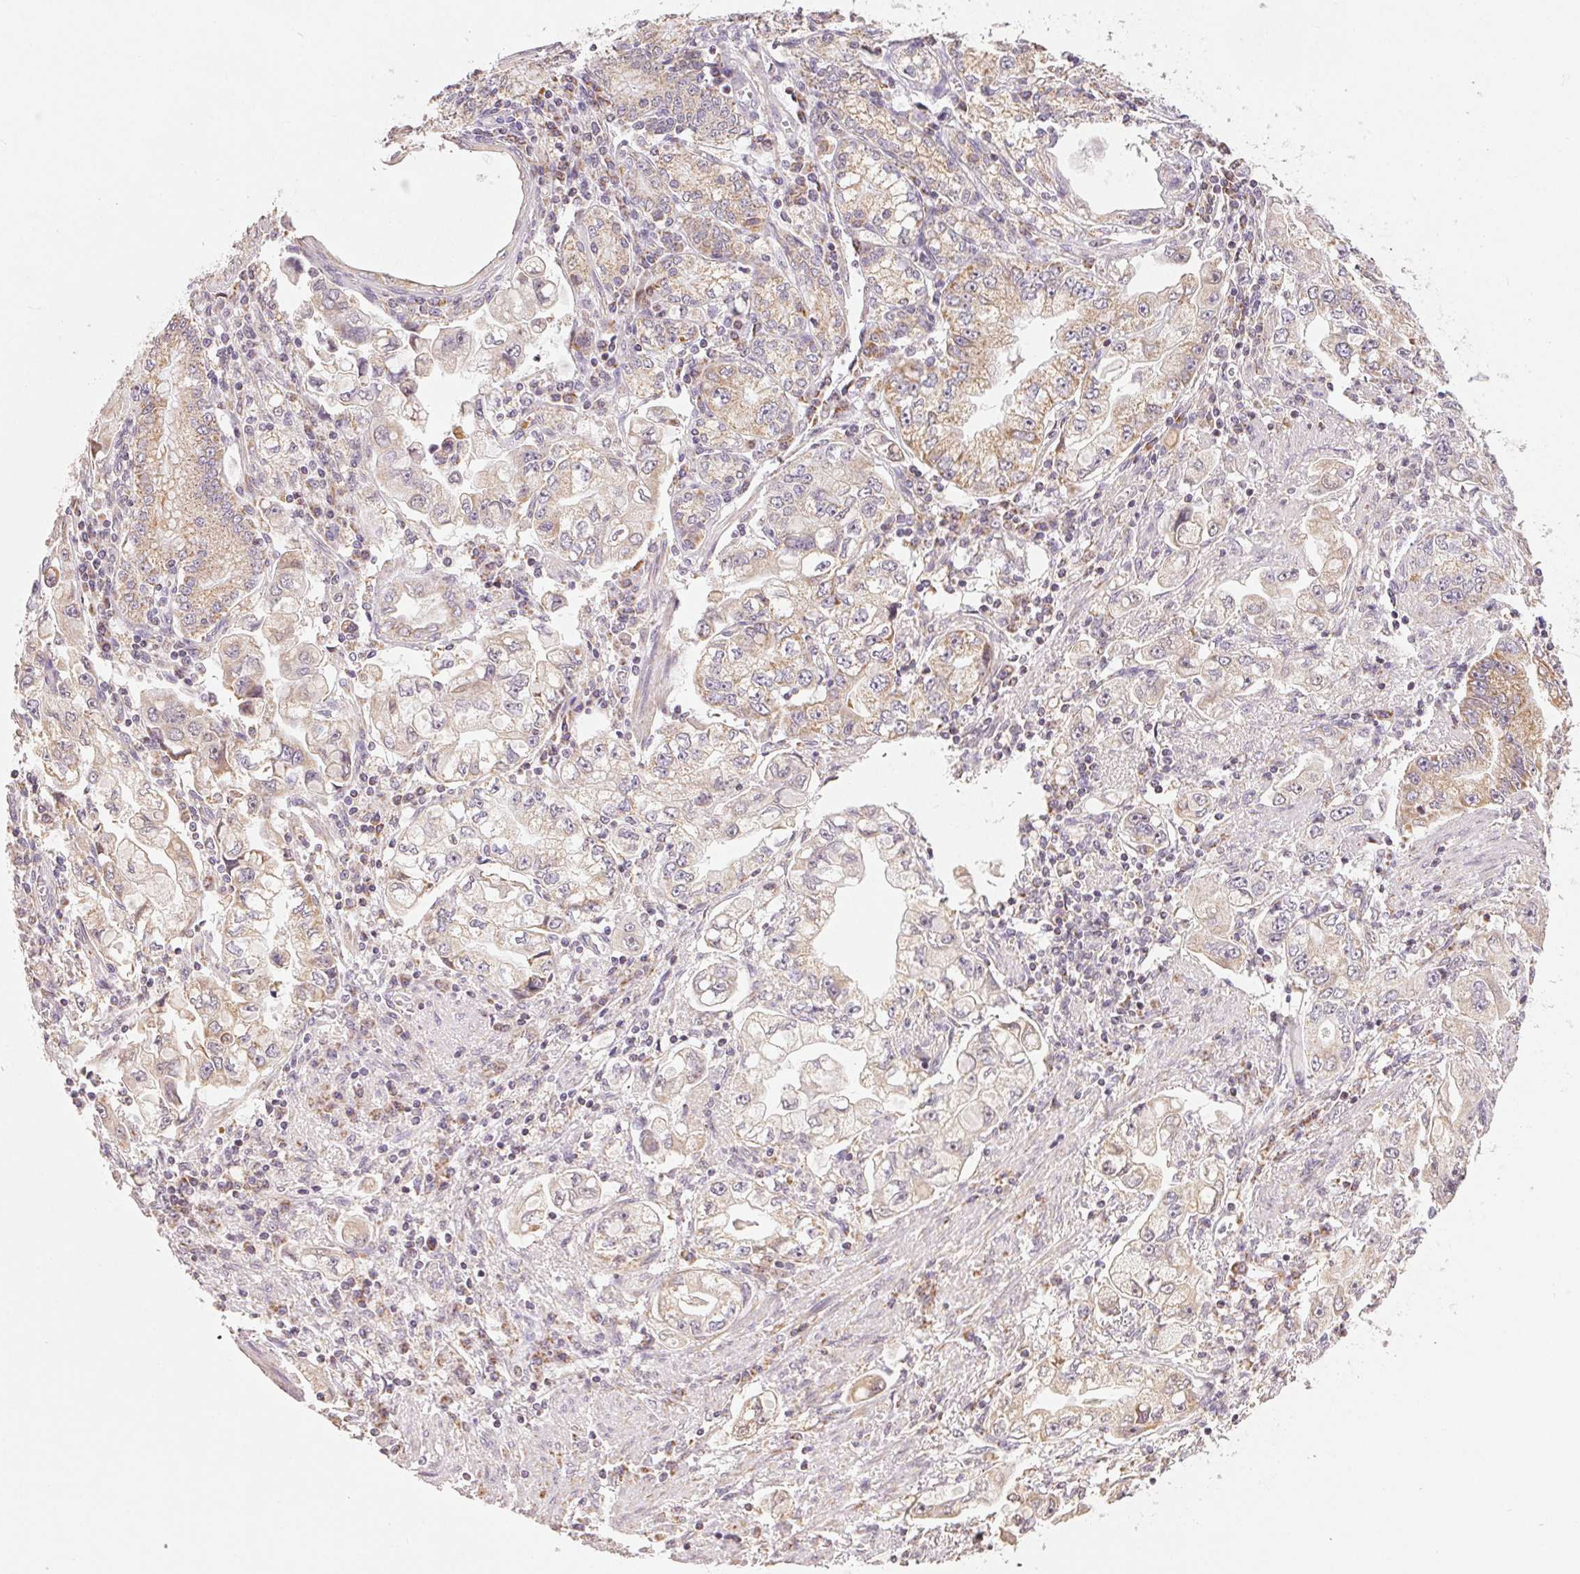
{"staining": {"intensity": "moderate", "quantity": "25%-75%", "location": "cytoplasmic/membranous"}, "tissue": "stomach cancer", "cell_type": "Tumor cells", "image_type": "cancer", "snomed": [{"axis": "morphology", "description": "Adenocarcinoma, NOS"}, {"axis": "topography", "description": "Stomach, lower"}], "caption": "Protein positivity by IHC shows moderate cytoplasmic/membranous positivity in approximately 25%-75% of tumor cells in stomach cancer. The staining is performed using DAB (3,3'-diaminobenzidine) brown chromogen to label protein expression. The nuclei are counter-stained blue using hematoxylin.", "gene": "CLASP1", "patient": {"sex": "female", "age": 93}}